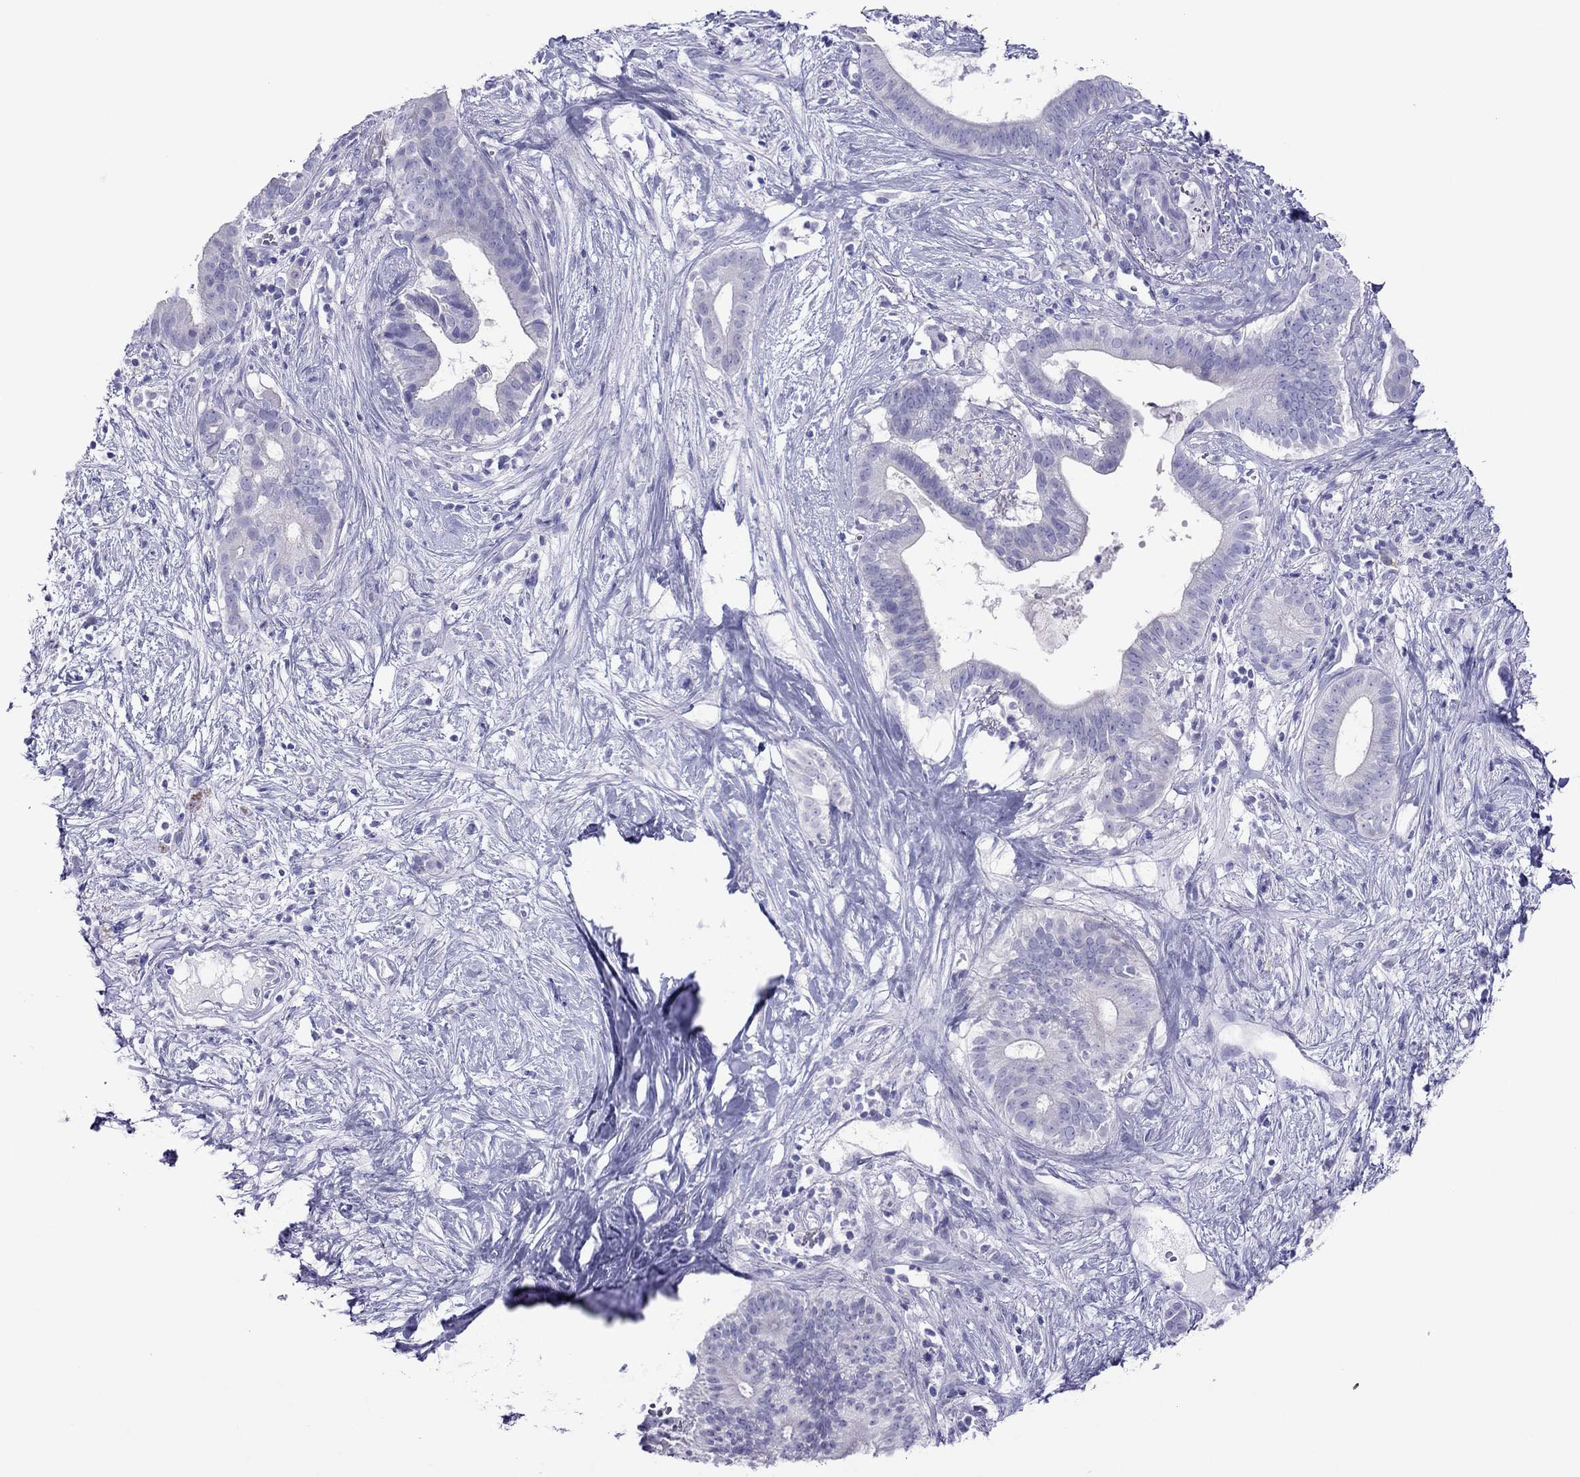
{"staining": {"intensity": "negative", "quantity": "none", "location": "none"}, "tissue": "pancreatic cancer", "cell_type": "Tumor cells", "image_type": "cancer", "snomed": [{"axis": "morphology", "description": "Adenocarcinoma, NOS"}, {"axis": "topography", "description": "Pancreas"}], "caption": "Pancreatic cancer (adenocarcinoma) stained for a protein using immunohistochemistry shows no staining tumor cells.", "gene": "PCDHA6", "patient": {"sex": "male", "age": 61}}